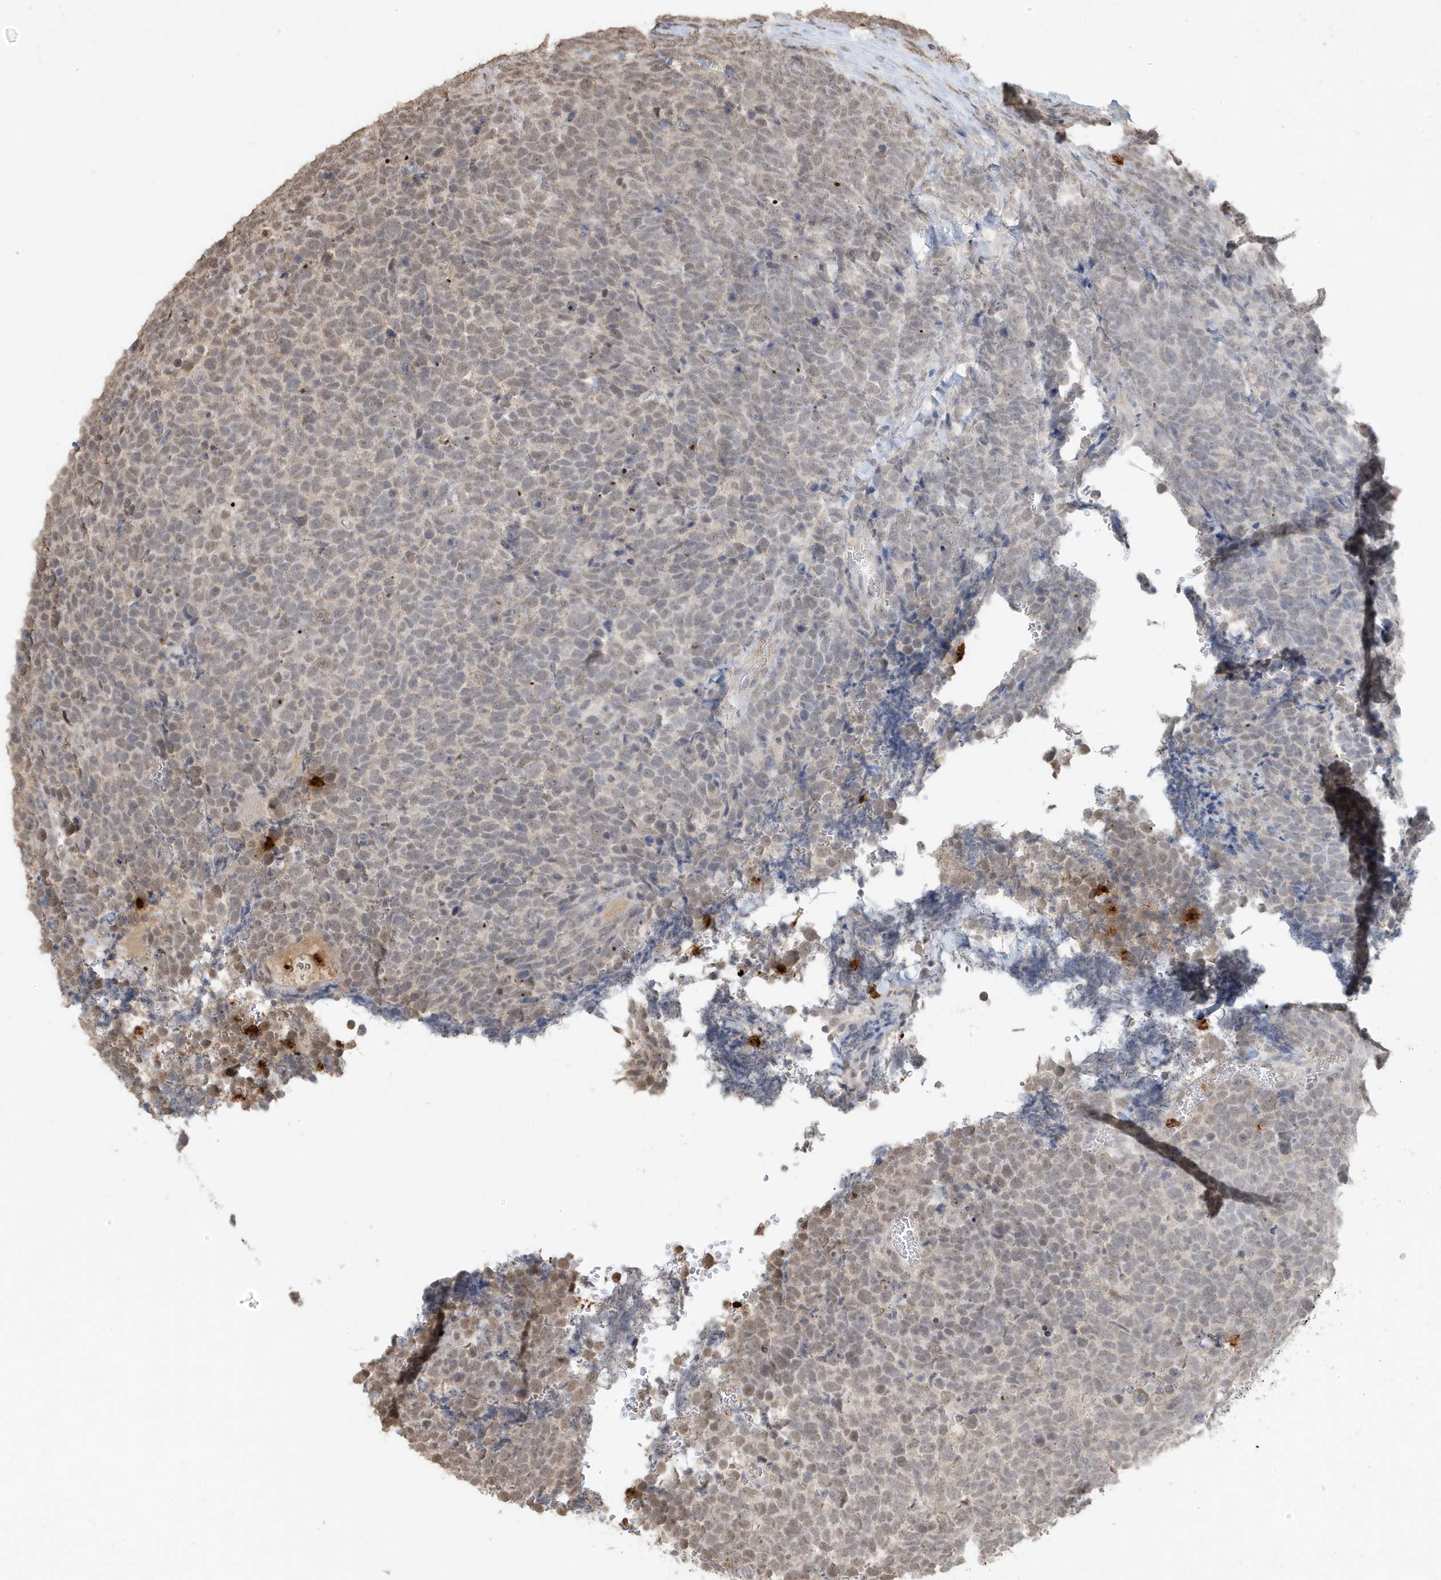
{"staining": {"intensity": "weak", "quantity": "<25%", "location": "nuclear"}, "tissue": "urothelial cancer", "cell_type": "Tumor cells", "image_type": "cancer", "snomed": [{"axis": "morphology", "description": "Urothelial carcinoma, High grade"}, {"axis": "topography", "description": "Urinary bladder"}], "caption": "The histopathology image demonstrates no significant positivity in tumor cells of urothelial cancer.", "gene": "DEFA1", "patient": {"sex": "female", "age": 82}}